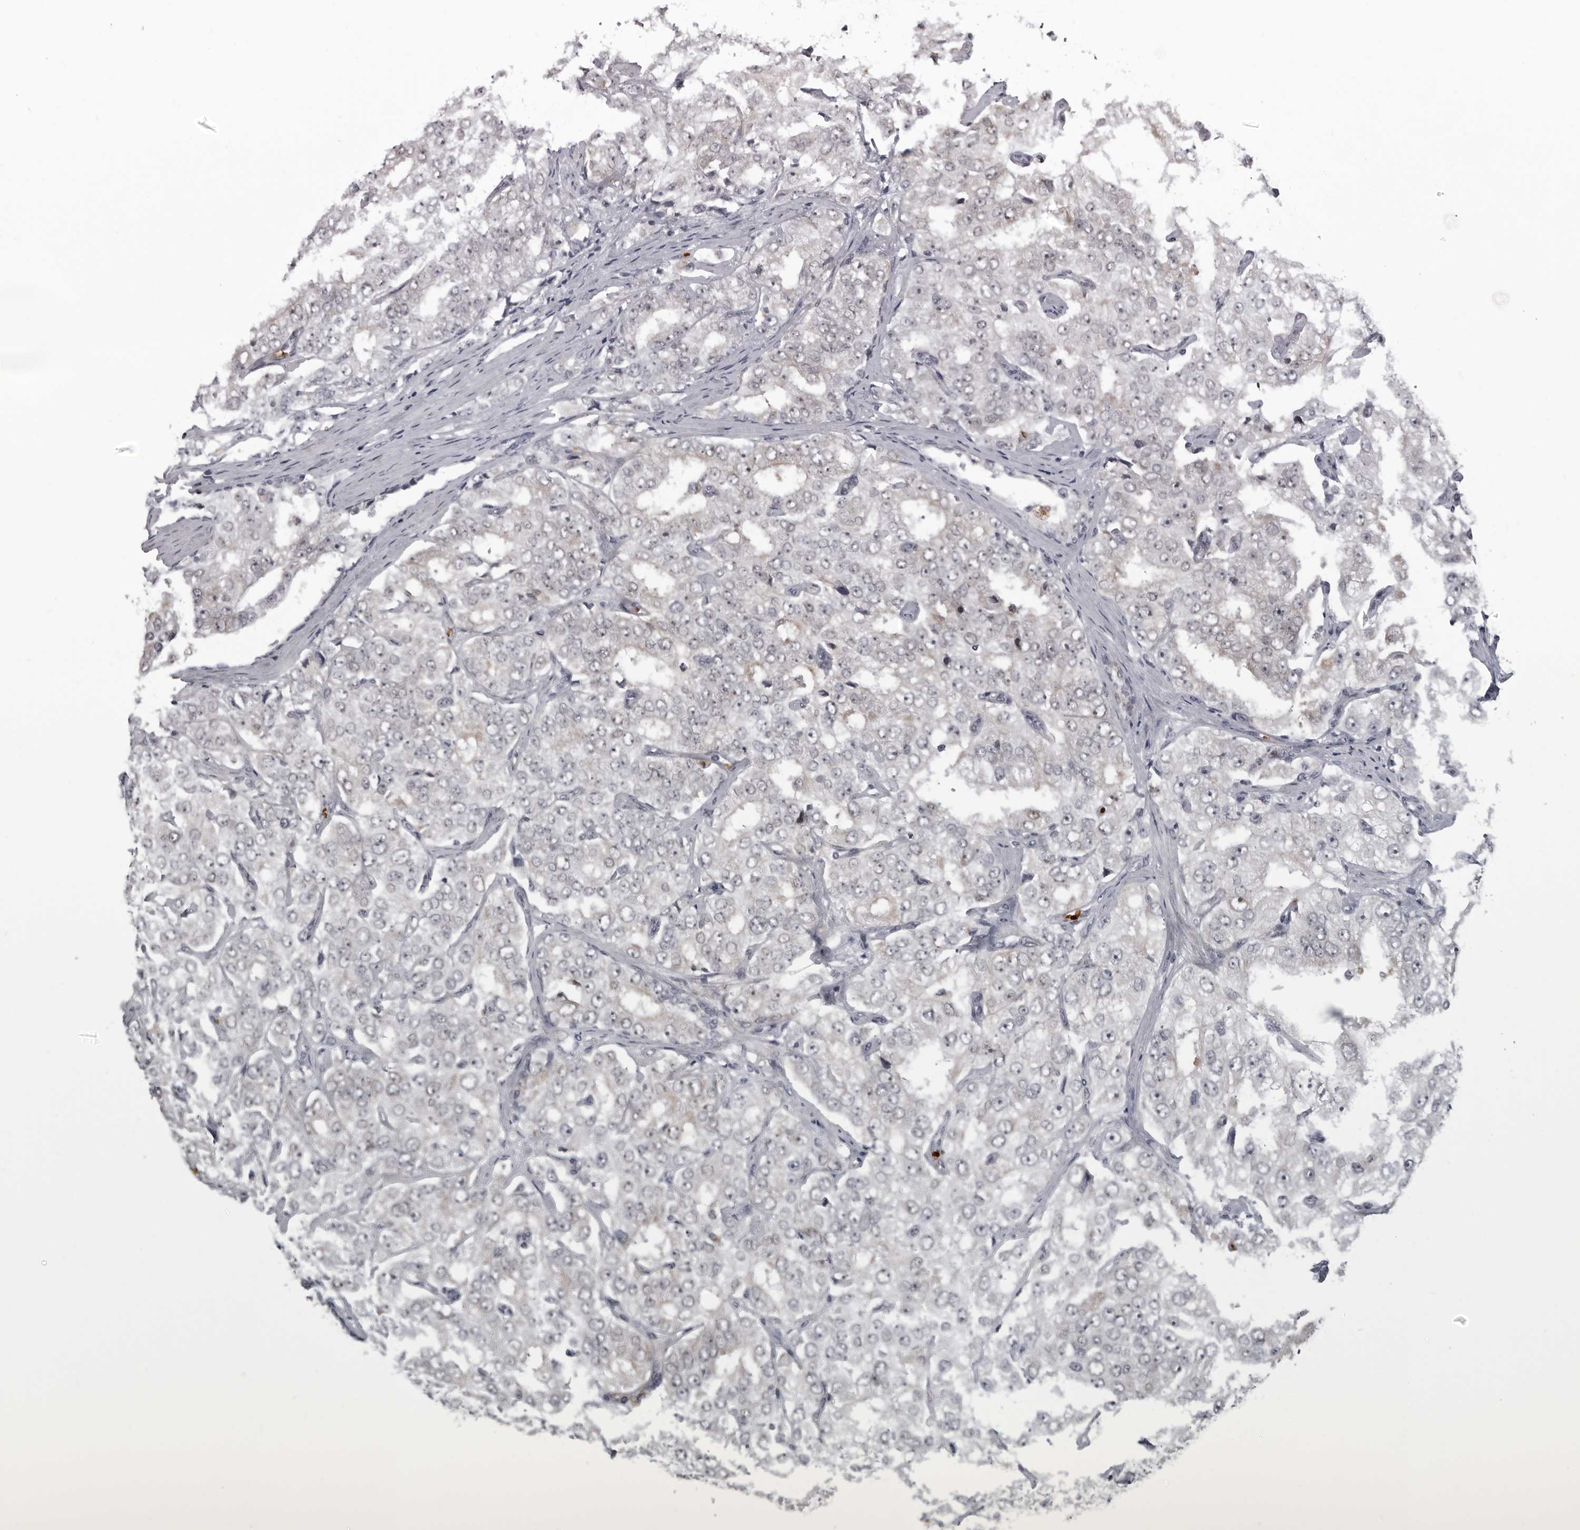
{"staining": {"intensity": "weak", "quantity": "25%-75%", "location": "nuclear"}, "tissue": "prostate cancer", "cell_type": "Tumor cells", "image_type": "cancer", "snomed": [{"axis": "morphology", "description": "Adenocarcinoma, High grade"}, {"axis": "topography", "description": "Prostate"}], "caption": "Immunohistochemical staining of adenocarcinoma (high-grade) (prostate) reveals weak nuclear protein staining in about 25%-75% of tumor cells.", "gene": "THOP1", "patient": {"sex": "male", "age": 58}}